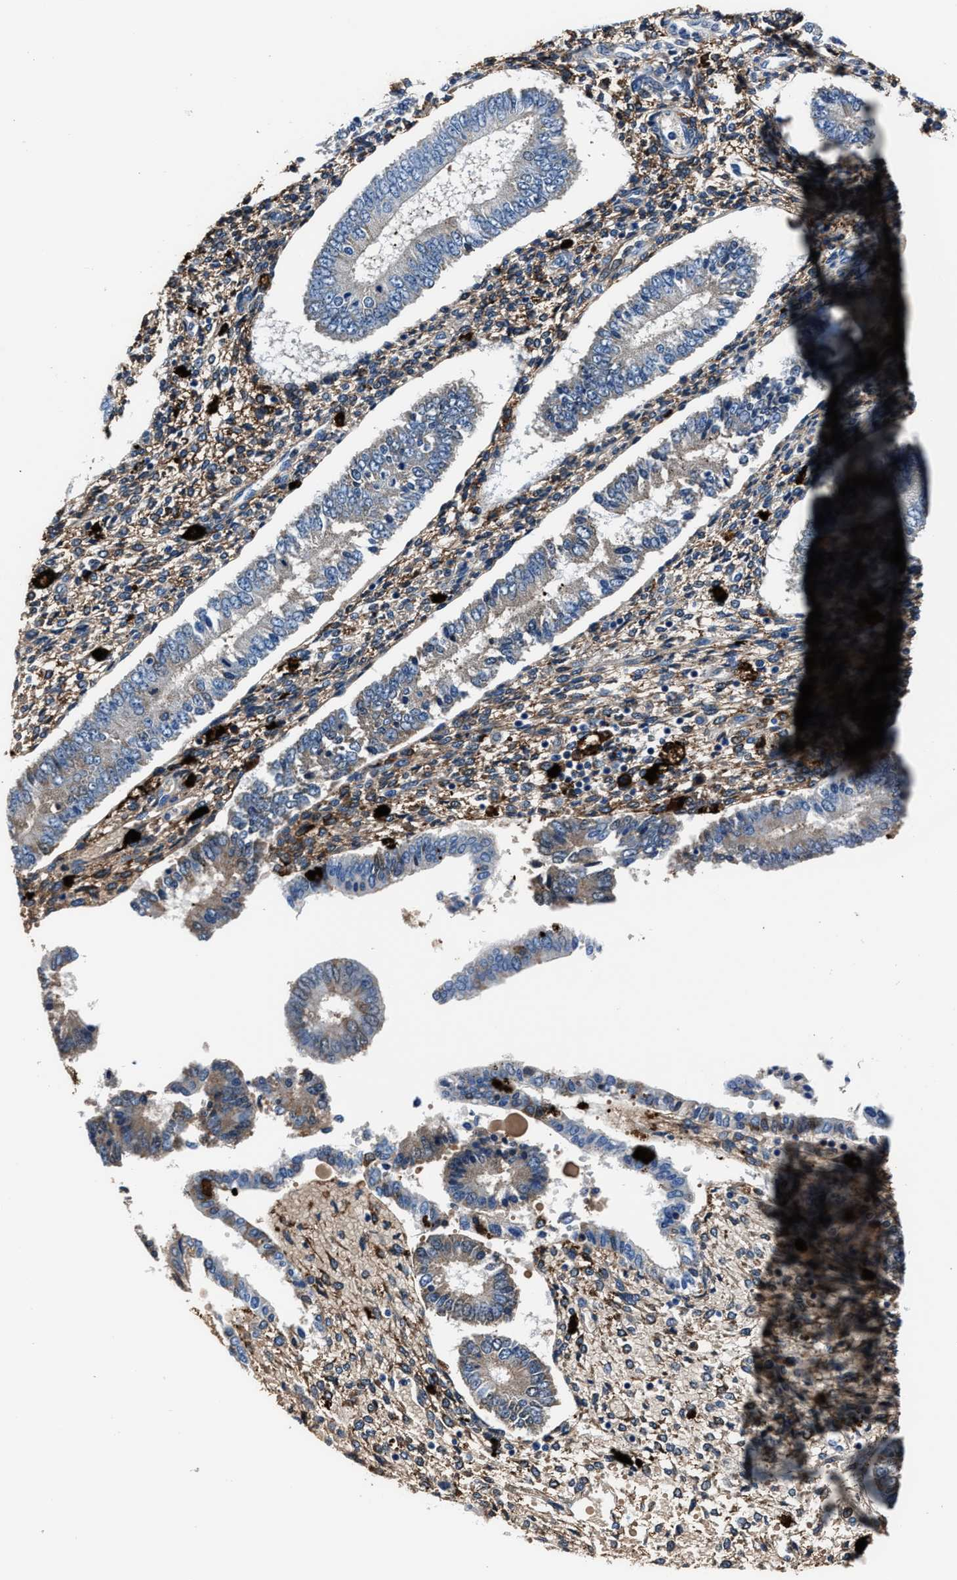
{"staining": {"intensity": "moderate", "quantity": ">75%", "location": "cytoplasmic/membranous"}, "tissue": "endometrium", "cell_type": "Cells in endometrial stroma", "image_type": "normal", "snomed": [{"axis": "morphology", "description": "Normal tissue, NOS"}, {"axis": "topography", "description": "Endometrium"}], "caption": "Immunohistochemistry (DAB (3,3'-diaminobenzidine)) staining of benign endometrium shows moderate cytoplasmic/membranous protein expression in about >75% of cells in endometrial stroma.", "gene": "FTL", "patient": {"sex": "female", "age": 42}}